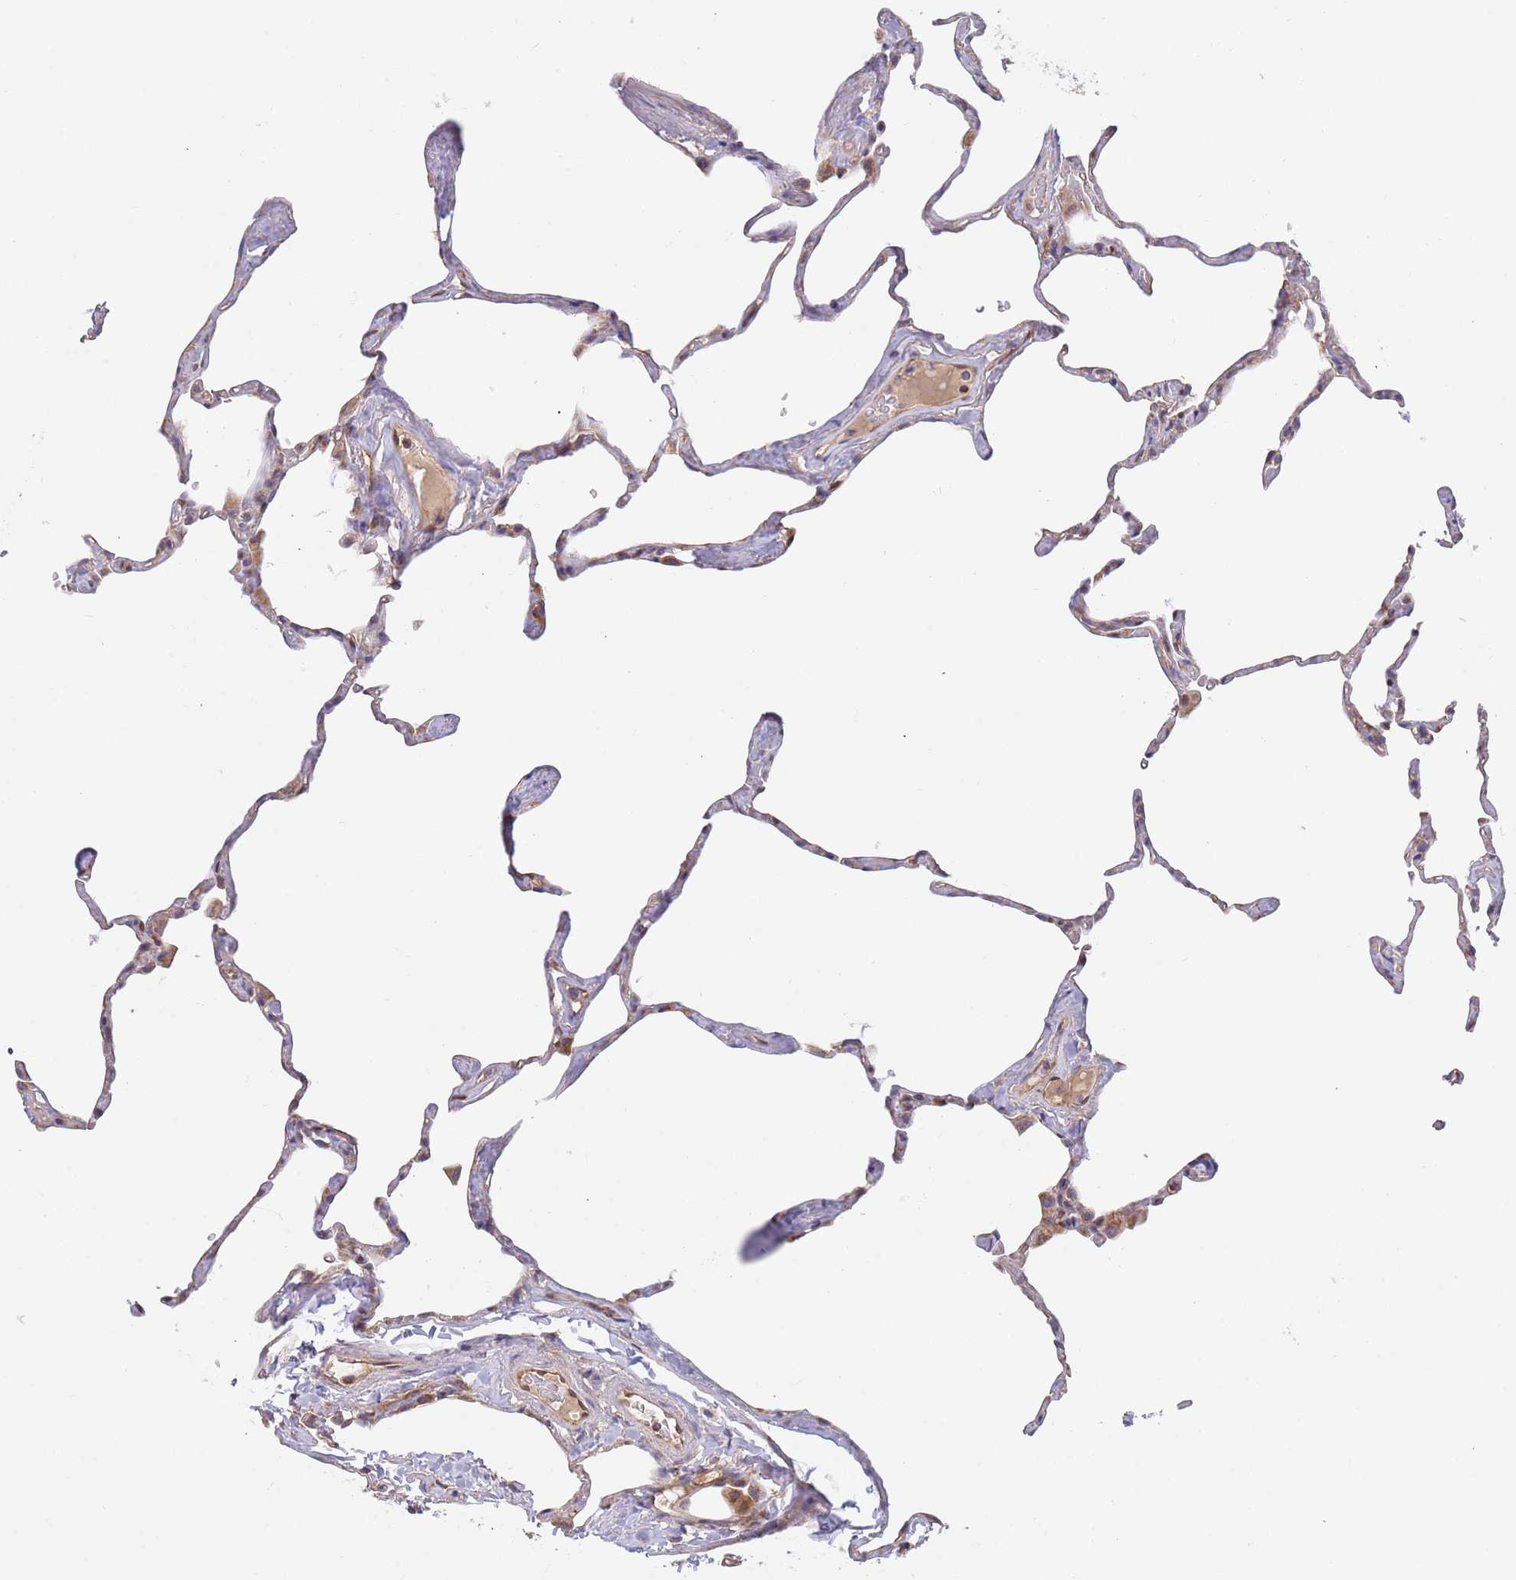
{"staining": {"intensity": "weak", "quantity": "25%-75%", "location": "cytoplasmic/membranous"}, "tissue": "lung", "cell_type": "Alveolar cells", "image_type": "normal", "snomed": [{"axis": "morphology", "description": "Normal tissue, NOS"}, {"axis": "topography", "description": "Lung"}], "caption": "Immunohistochemical staining of unremarkable human lung reveals low levels of weak cytoplasmic/membranous positivity in approximately 25%-75% of alveolar cells.", "gene": "GUK1", "patient": {"sex": "male", "age": 65}}